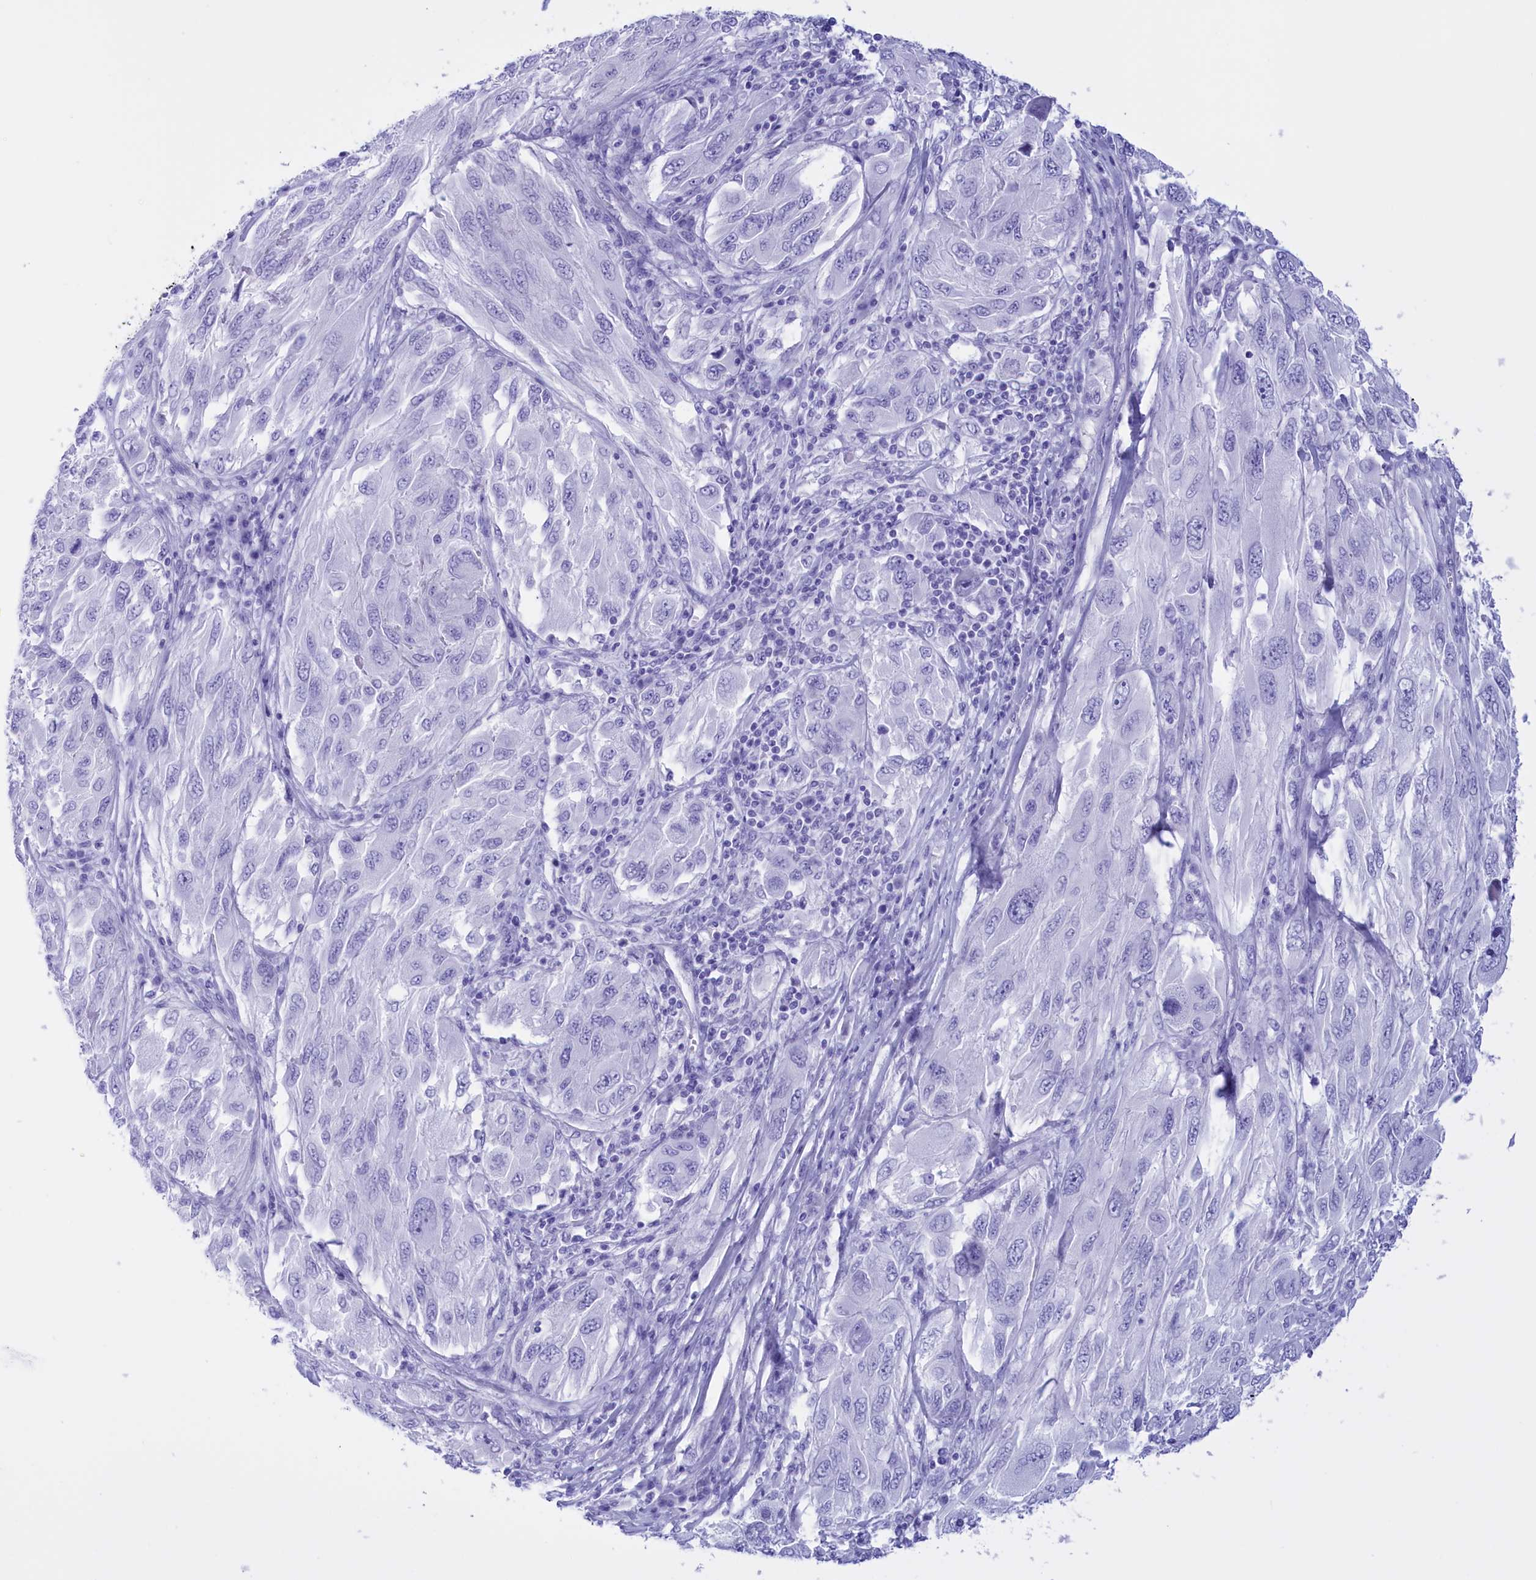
{"staining": {"intensity": "negative", "quantity": "none", "location": "none"}, "tissue": "melanoma", "cell_type": "Tumor cells", "image_type": "cancer", "snomed": [{"axis": "morphology", "description": "Malignant melanoma, NOS"}, {"axis": "topography", "description": "Skin"}], "caption": "Protein analysis of melanoma shows no significant expression in tumor cells.", "gene": "BRI3", "patient": {"sex": "female", "age": 91}}